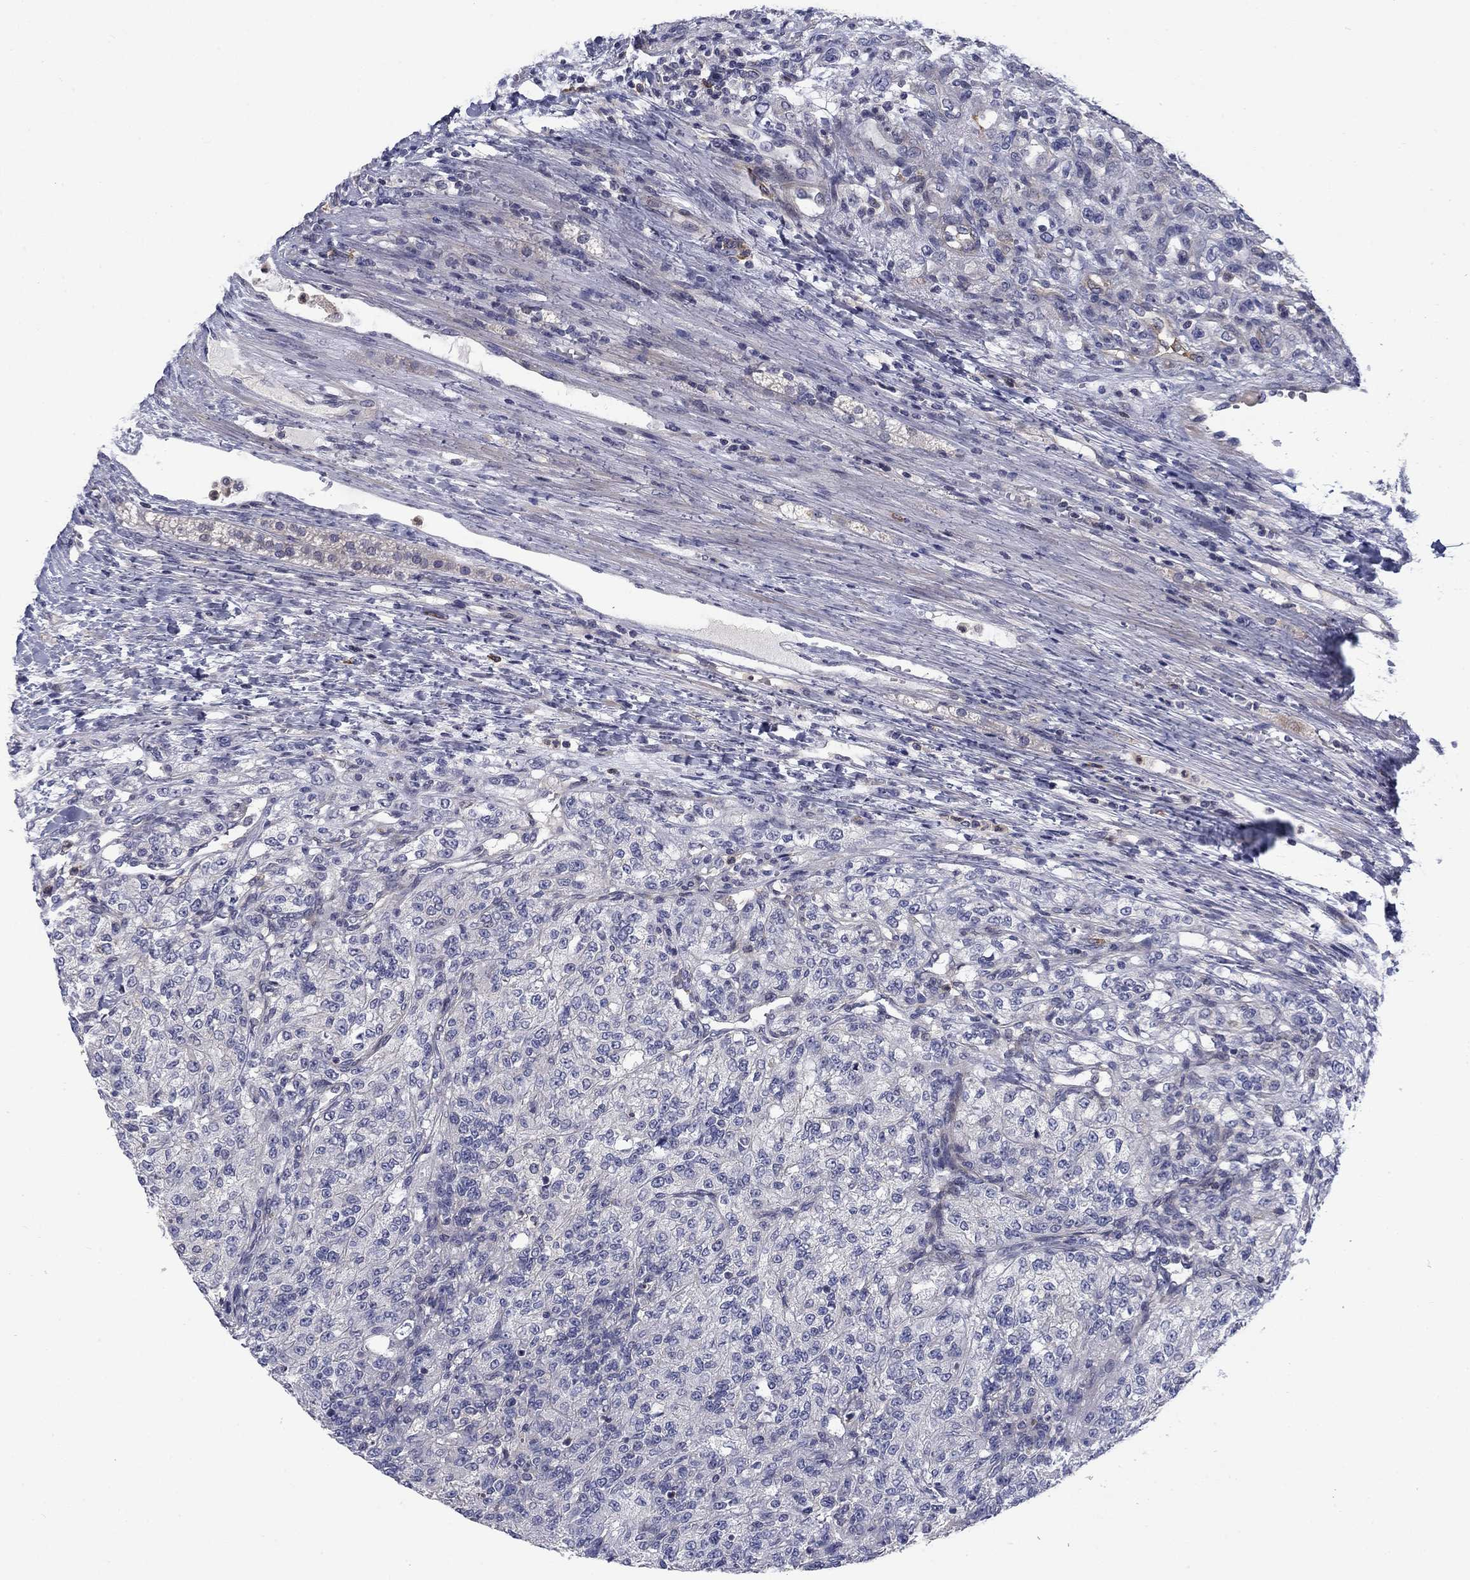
{"staining": {"intensity": "negative", "quantity": "none", "location": "none"}, "tissue": "renal cancer", "cell_type": "Tumor cells", "image_type": "cancer", "snomed": [{"axis": "morphology", "description": "Adenocarcinoma, NOS"}, {"axis": "topography", "description": "Kidney"}], "caption": "The histopathology image shows no staining of tumor cells in adenocarcinoma (renal).", "gene": "KIF15", "patient": {"sex": "female", "age": 63}}